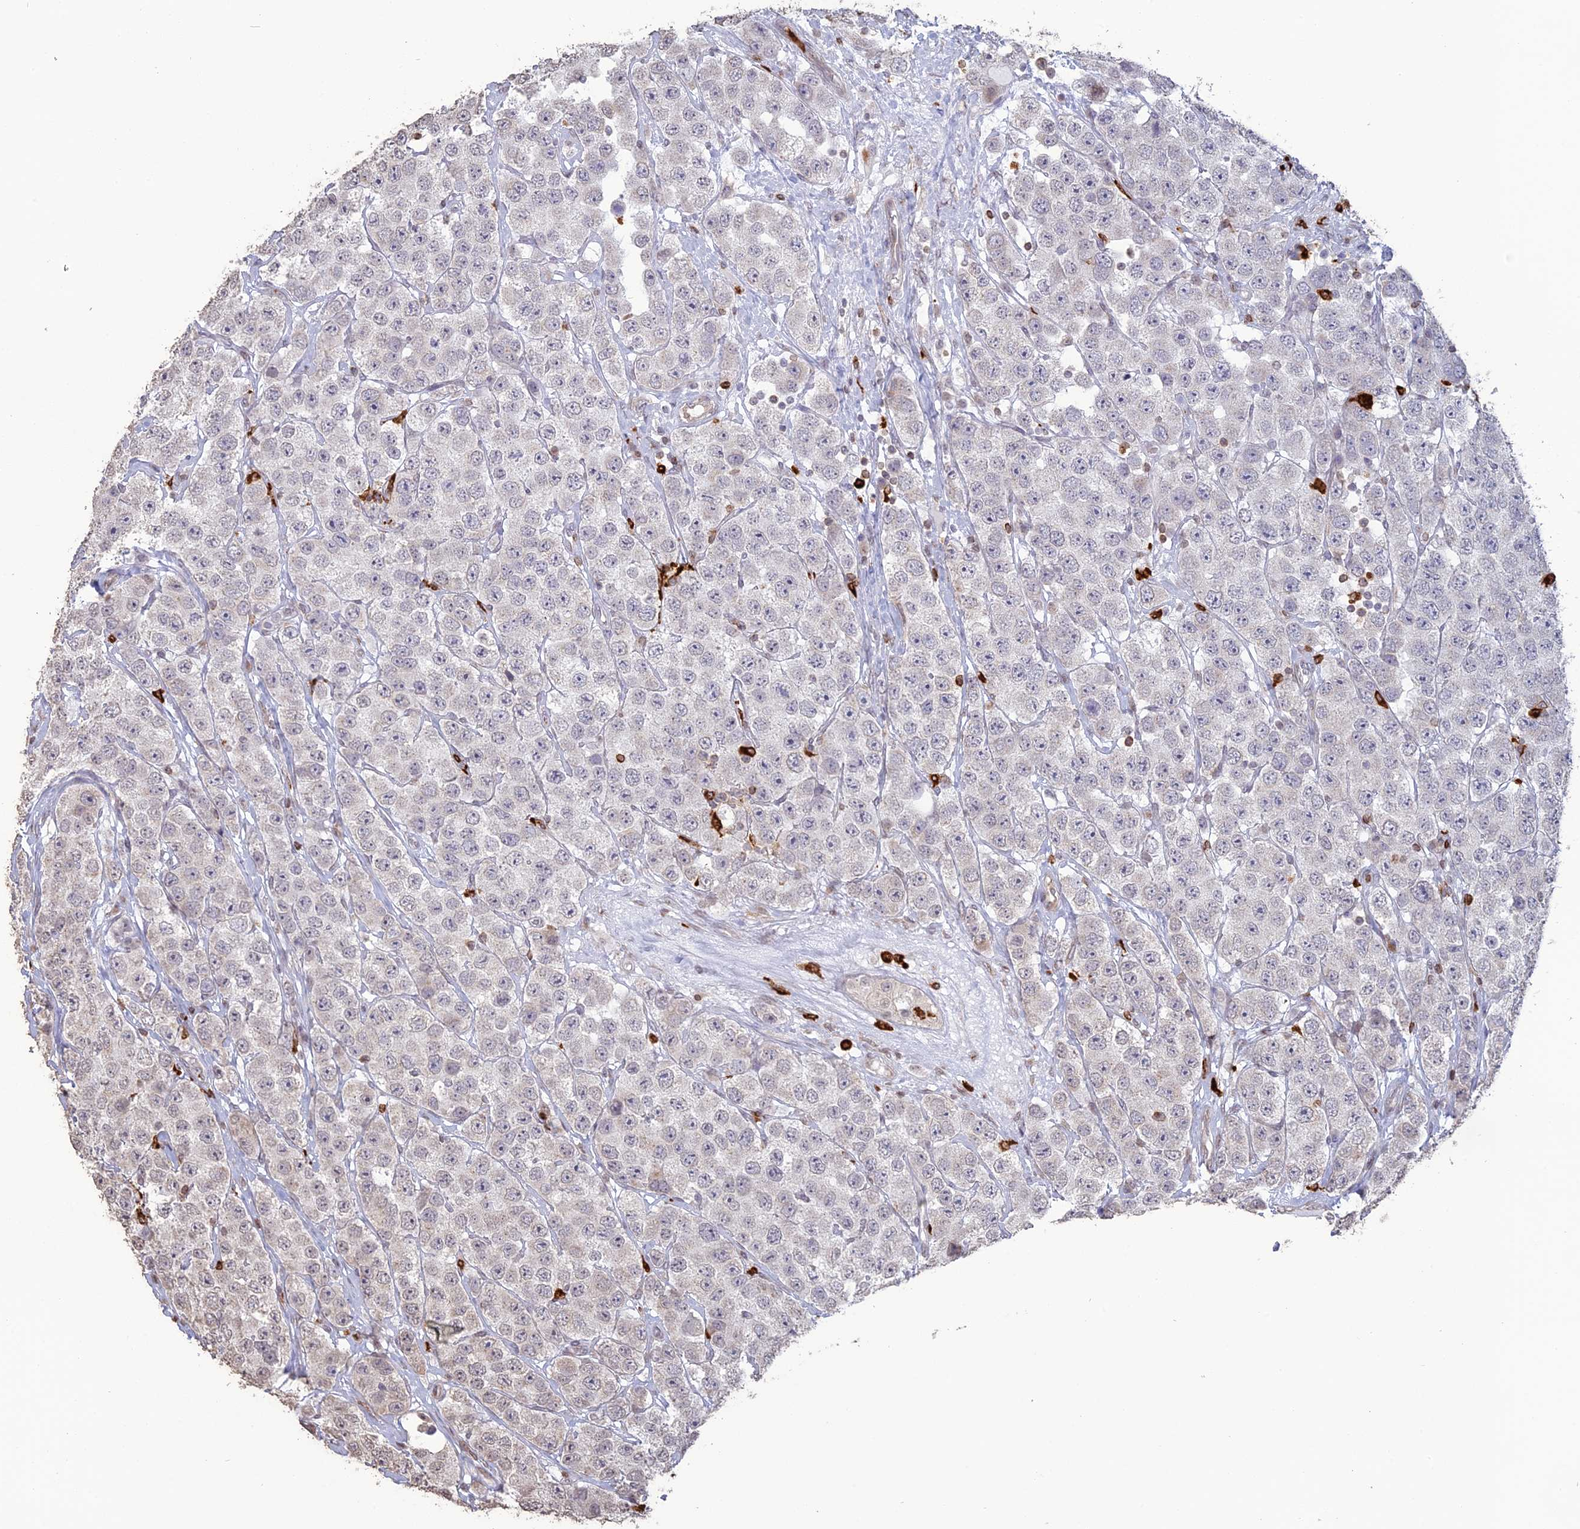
{"staining": {"intensity": "negative", "quantity": "none", "location": "none"}, "tissue": "testis cancer", "cell_type": "Tumor cells", "image_type": "cancer", "snomed": [{"axis": "morphology", "description": "Seminoma, NOS"}, {"axis": "topography", "description": "Testis"}], "caption": "A micrograph of testis seminoma stained for a protein exhibits no brown staining in tumor cells.", "gene": "APOBR", "patient": {"sex": "male", "age": 28}}